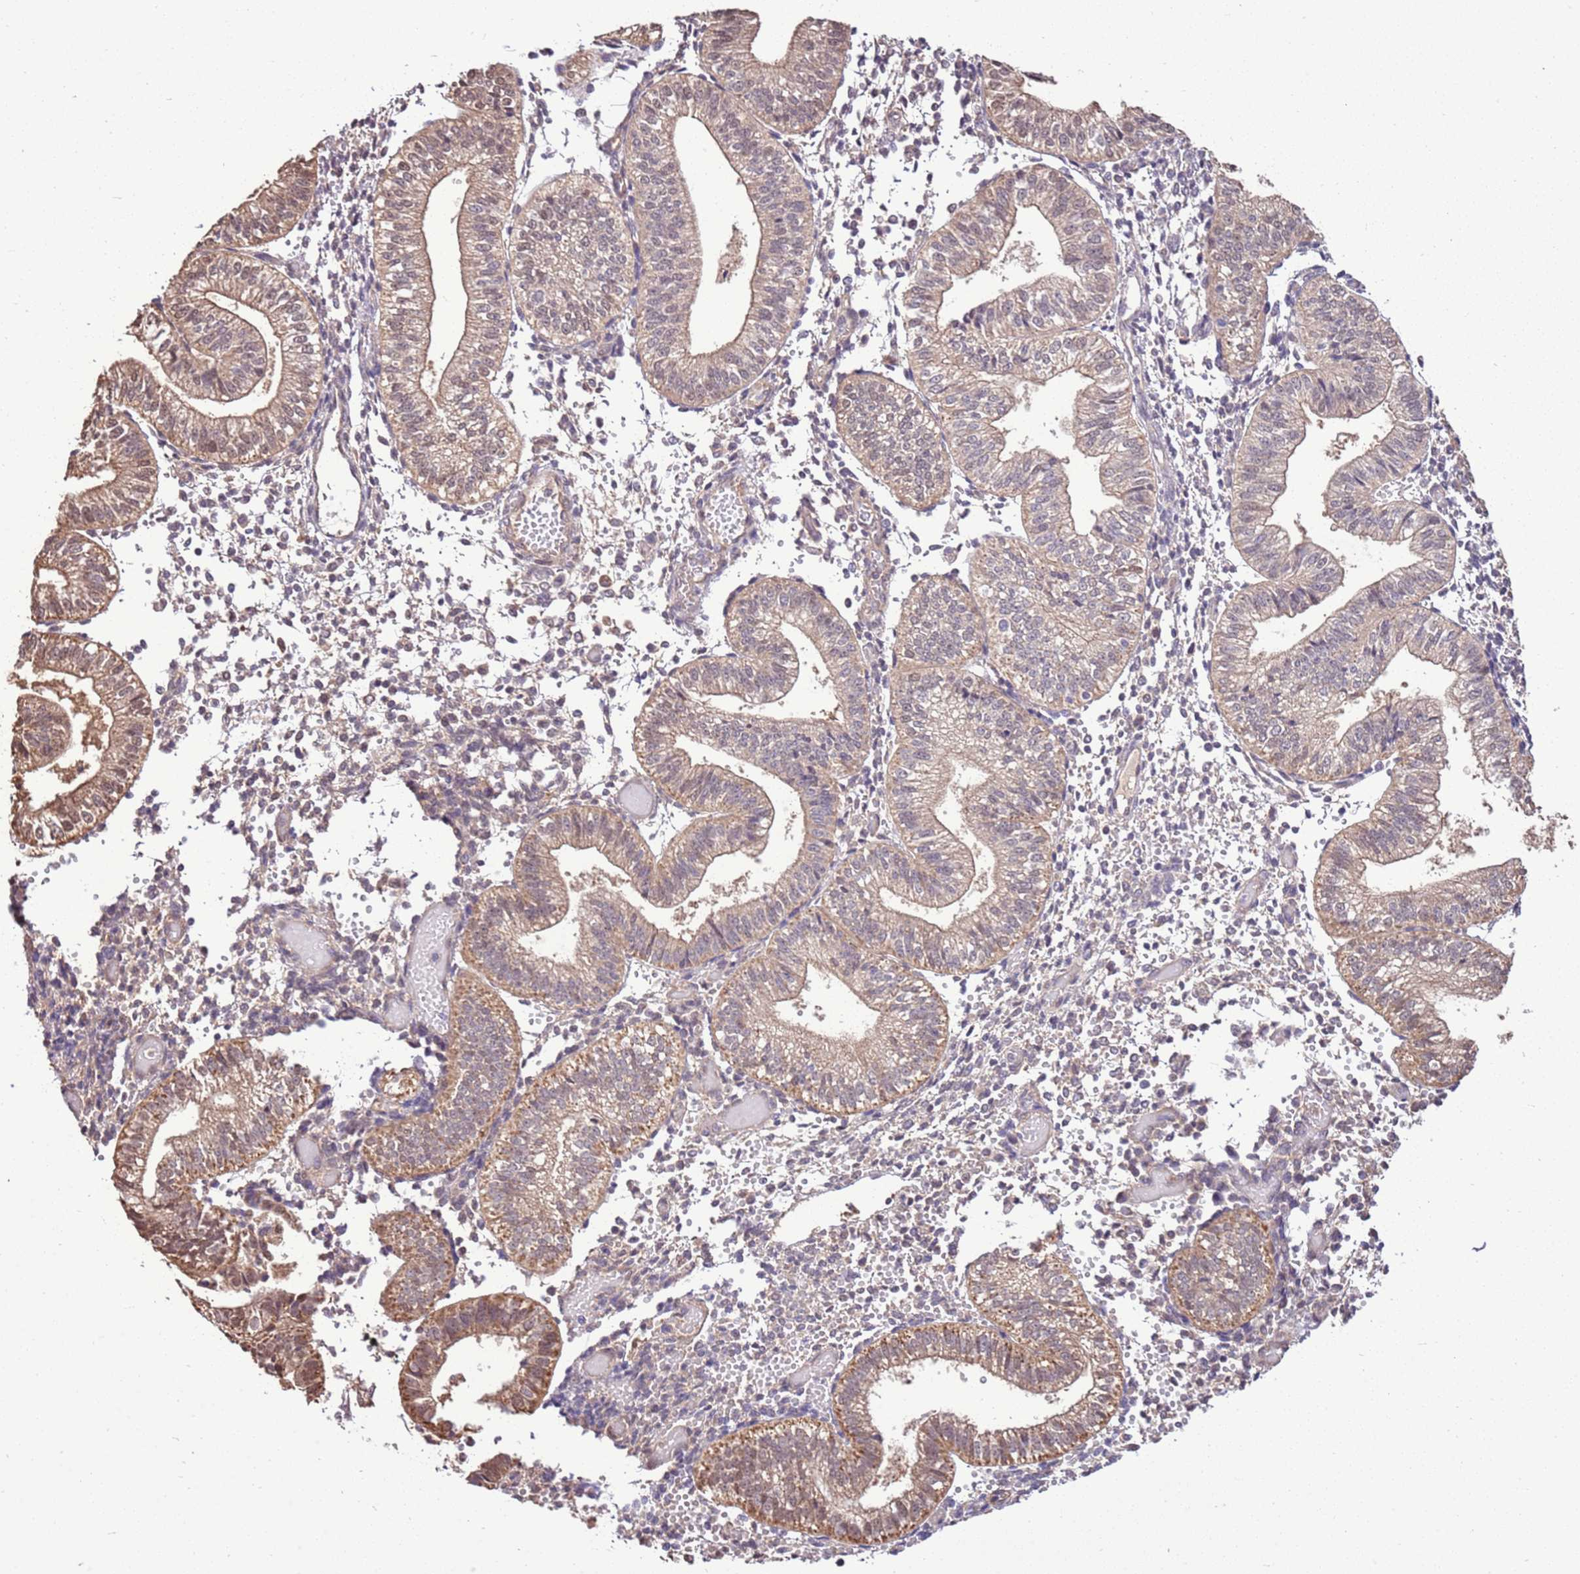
{"staining": {"intensity": "weak", "quantity": "<25%", "location": "cytoplasmic/membranous"}, "tissue": "endometrium", "cell_type": "Cells in endometrial stroma", "image_type": "normal", "snomed": [{"axis": "morphology", "description": "Normal tissue, NOS"}, {"axis": "topography", "description": "Endometrium"}], "caption": "This histopathology image is of benign endometrium stained with immunohistochemistry to label a protein in brown with the nuclei are counter-stained blue. There is no expression in cells in endometrial stroma.", "gene": "BBS5", "patient": {"sex": "female", "age": 34}}